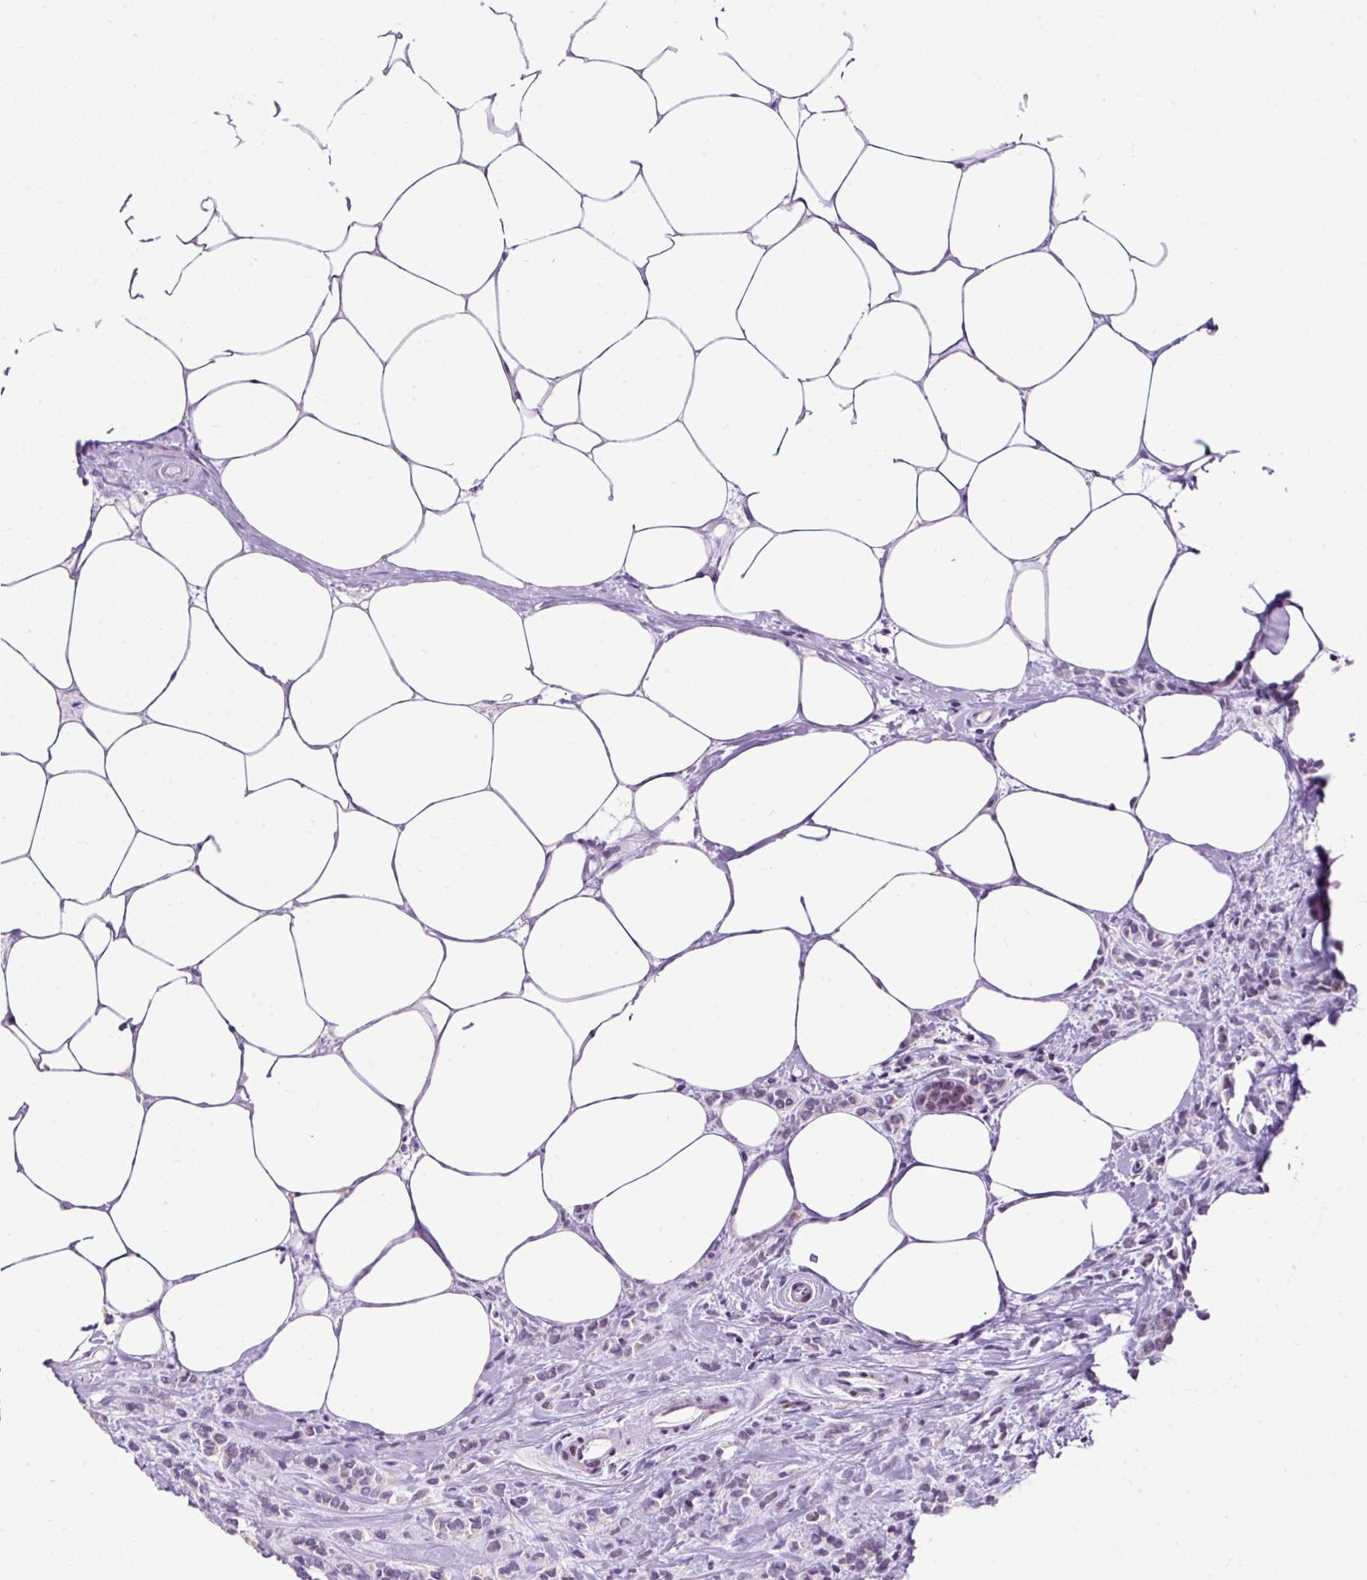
{"staining": {"intensity": "negative", "quantity": "none", "location": "none"}, "tissue": "breast cancer", "cell_type": "Tumor cells", "image_type": "cancer", "snomed": [{"axis": "morphology", "description": "Lobular carcinoma"}, {"axis": "topography", "description": "Breast"}], "caption": "IHC photomicrograph of neoplastic tissue: breast lobular carcinoma stained with DAB (3,3'-diaminobenzidine) demonstrates no significant protein positivity in tumor cells.", "gene": "FMC1", "patient": {"sex": "female", "age": 84}}